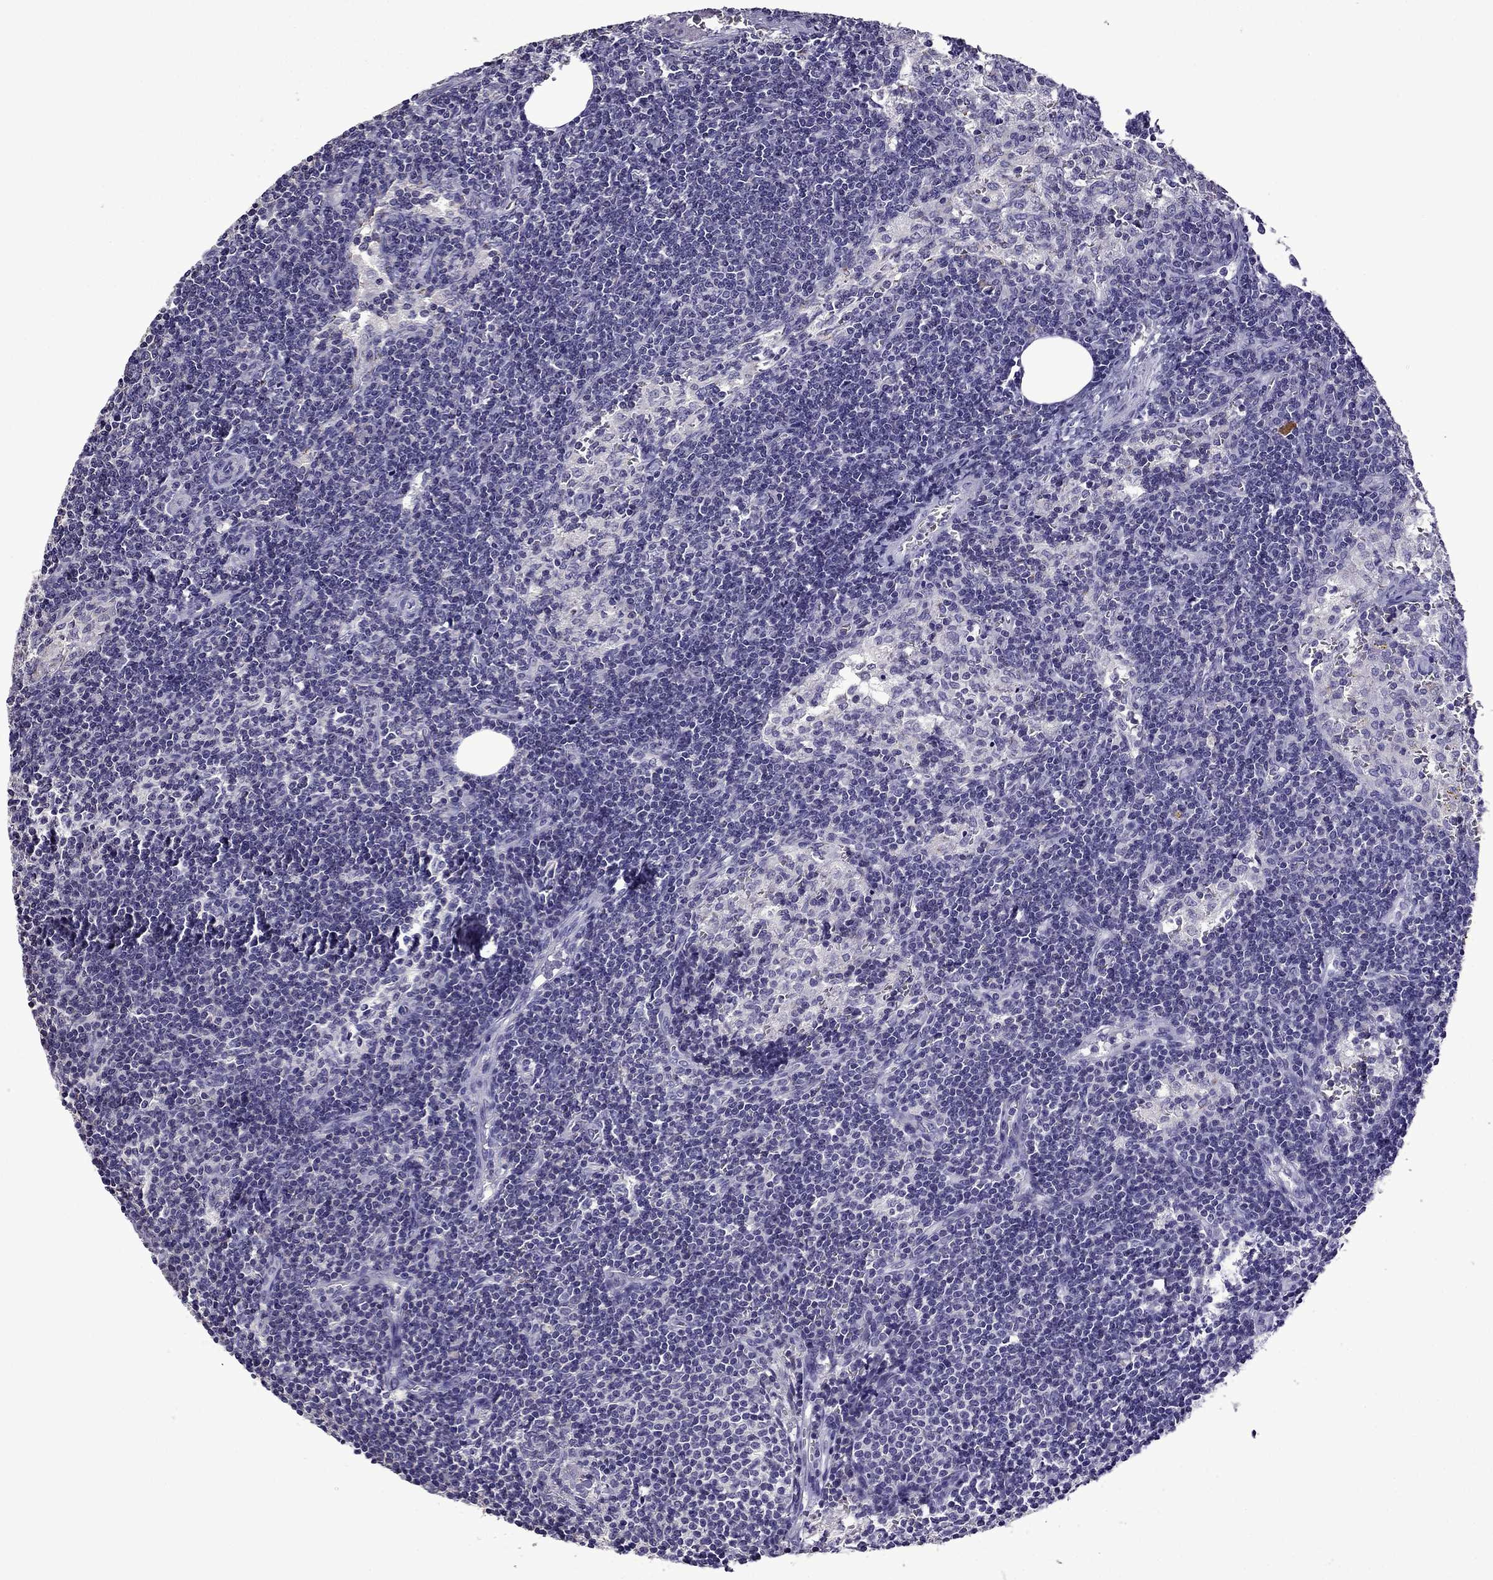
{"staining": {"intensity": "negative", "quantity": "none", "location": "none"}, "tissue": "lymph node", "cell_type": "Germinal center cells", "image_type": "normal", "snomed": [{"axis": "morphology", "description": "Normal tissue, NOS"}, {"axis": "topography", "description": "Lymph node"}], "caption": "IHC of benign human lymph node demonstrates no staining in germinal center cells.", "gene": "TTN", "patient": {"sex": "female", "age": 50}}